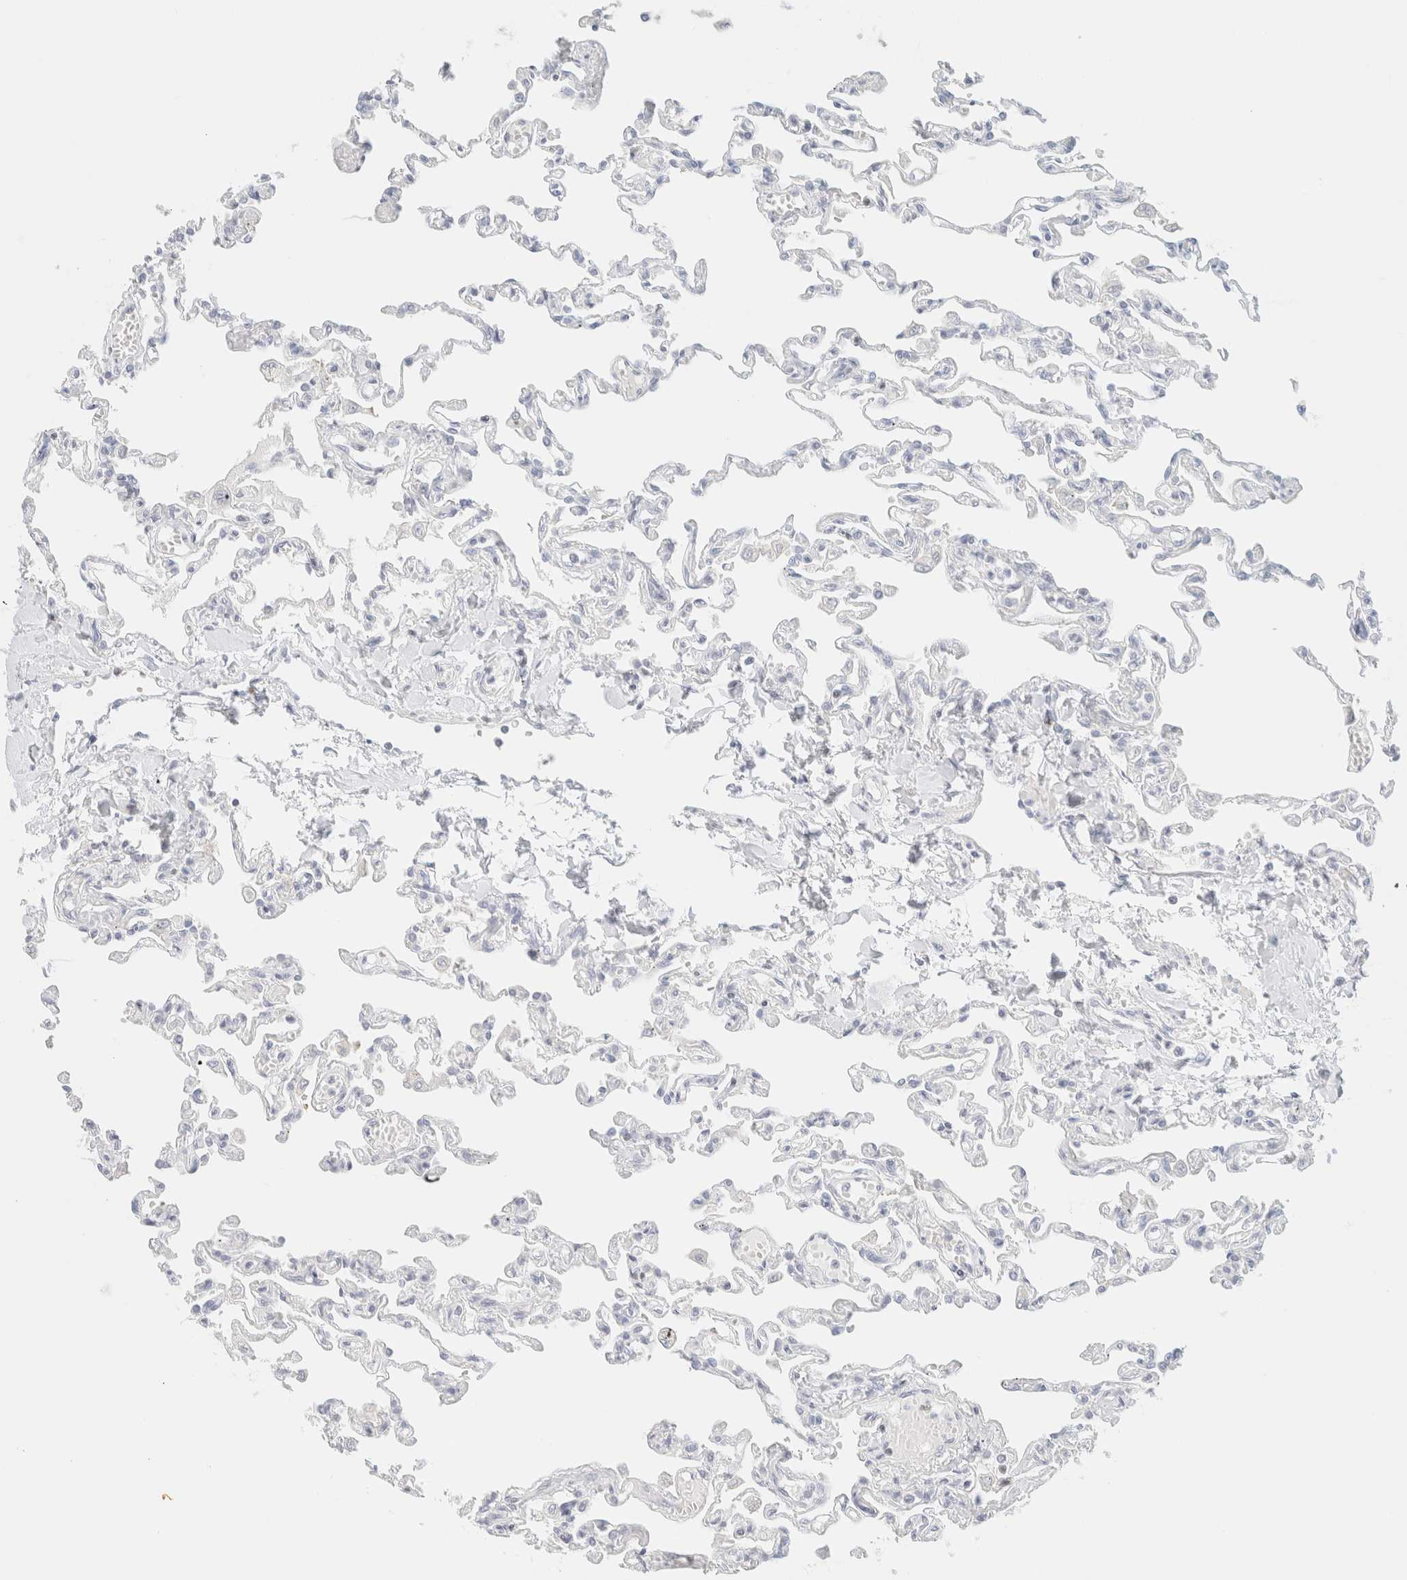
{"staining": {"intensity": "negative", "quantity": "none", "location": "none"}, "tissue": "lung", "cell_type": "Alveolar cells", "image_type": "normal", "snomed": [{"axis": "morphology", "description": "Normal tissue, NOS"}, {"axis": "topography", "description": "Lung"}], "caption": "An IHC photomicrograph of unremarkable lung is shown. There is no staining in alveolar cells of lung.", "gene": "IKZF3", "patient": {"sex": "male", "age": 21}}